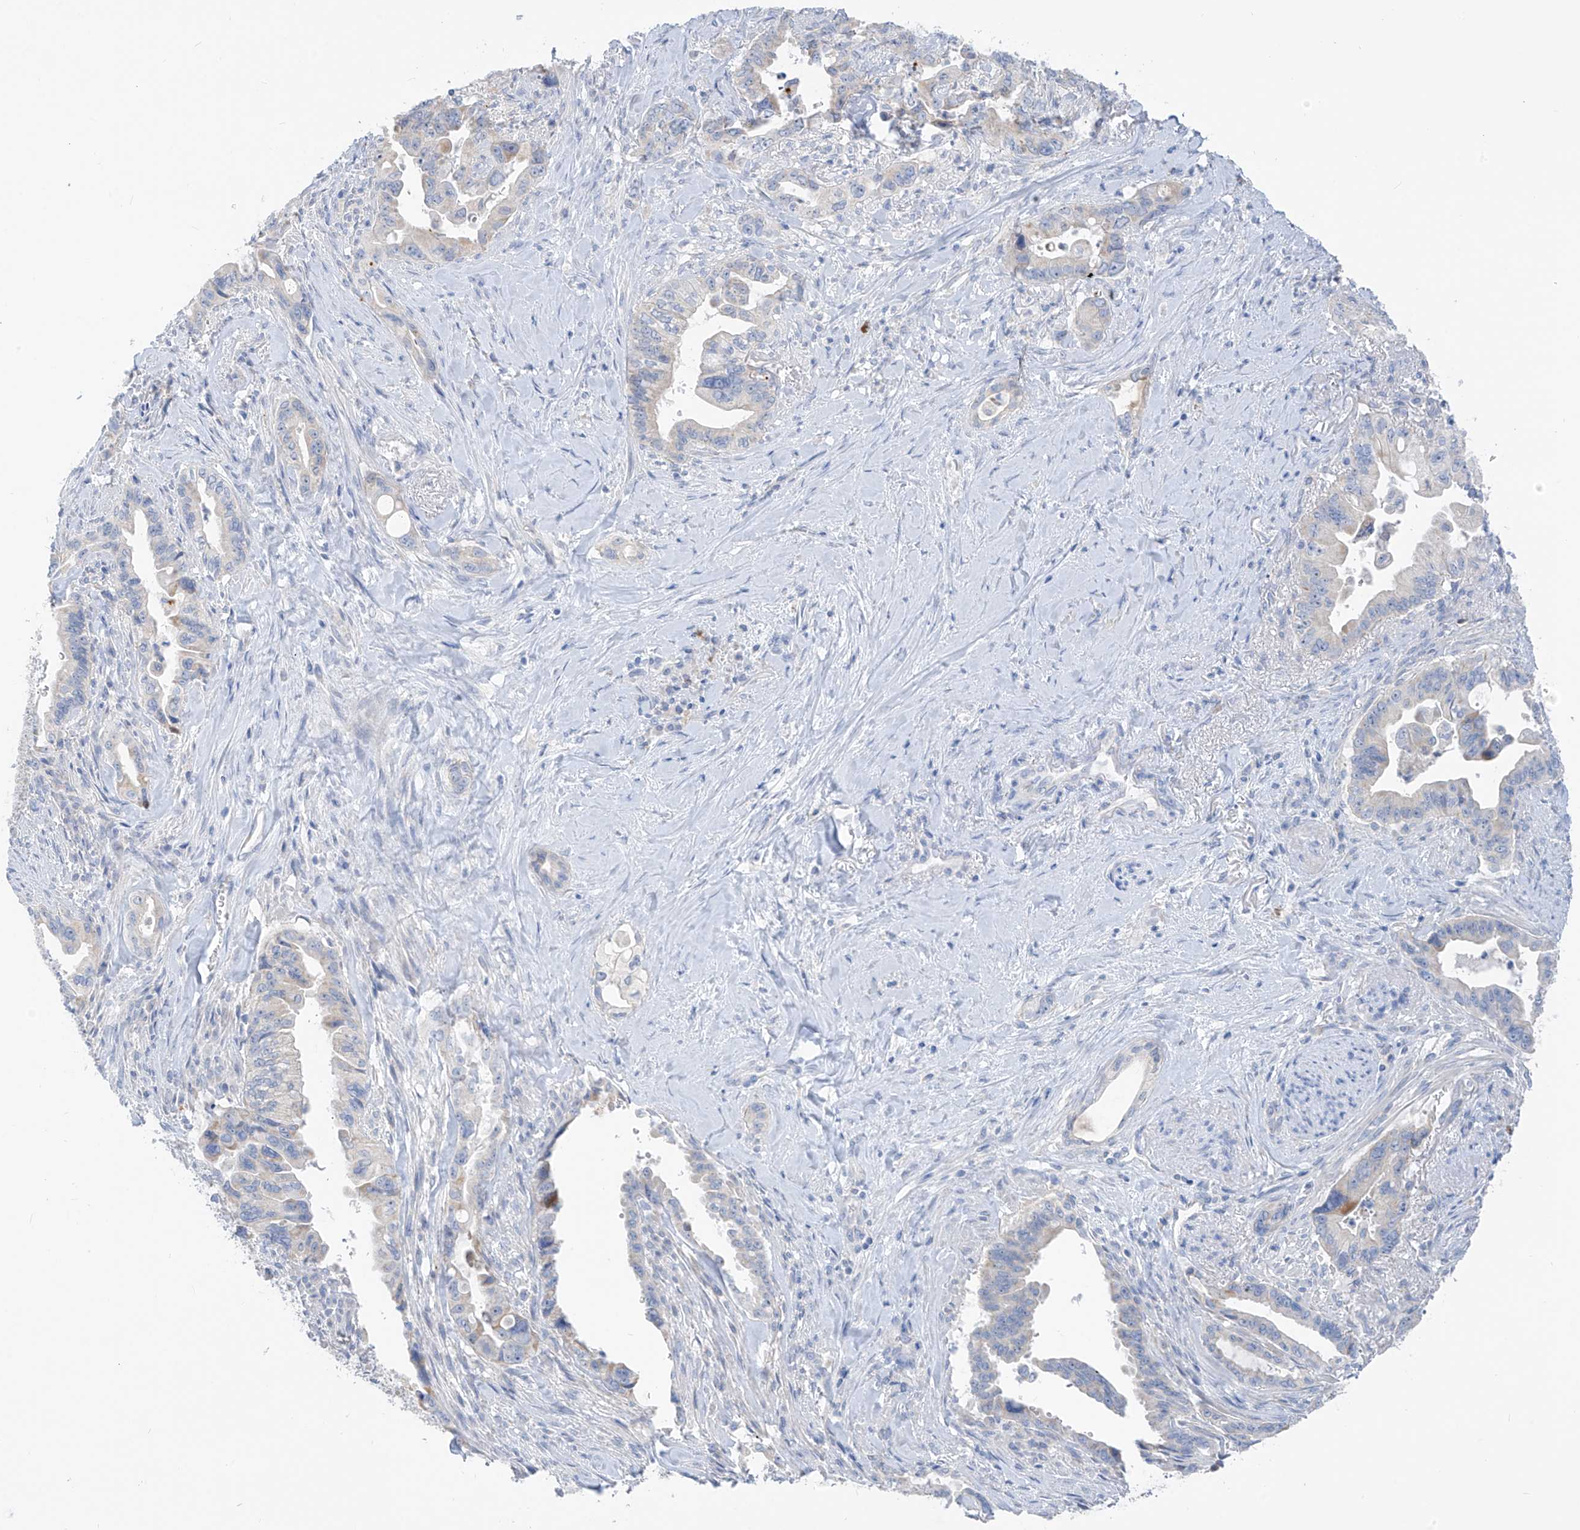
{"staining": {"intensity": "negative", "quantity": "none", "location": "none"}, "tissue": "pancreatic cancer", "cell_type": "Tumor cells", "image_type": "cancer", "snomed": [{"axis": "morphology", "description": "Adenocarcinoma, NOS"}, {"axis": "topography", "description": "Pancreas"}], "caption": "Tumor cells are negative for protein expression in human pancreatic cancer (adenocarcinoma).", "gene": "ZNF404", "patient": {"sex": "male", "age": 70}}